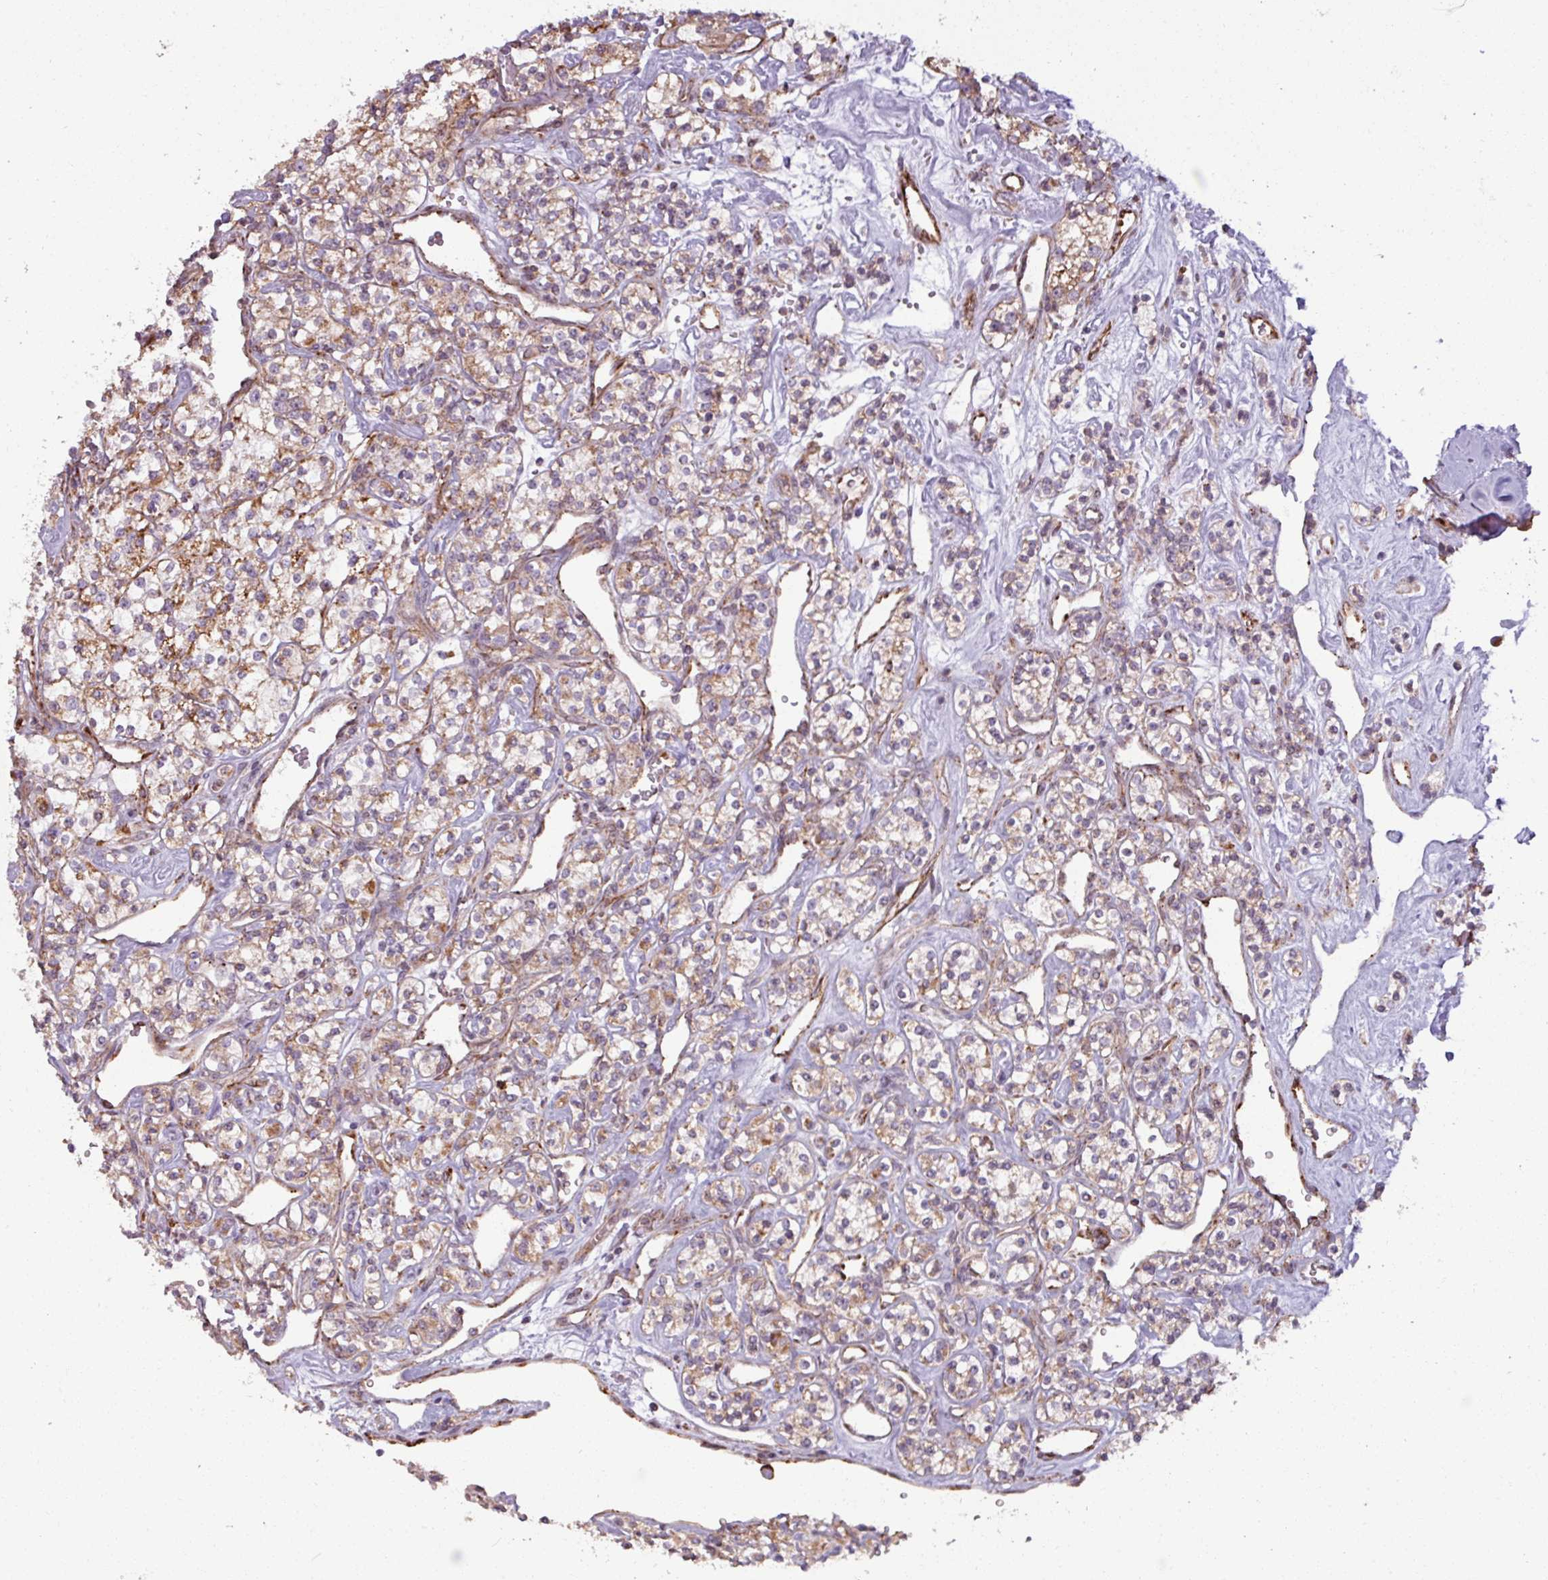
{"staining": {"intensity": "moderate", "quantity": "25%-75%", "location": "cytoplasmic/membranous"}, "tissue": "renal cancer", "cell_type": "Tumor cells", "image_type": "cancer", "snomed": [{"axis": "morphology", "description": "Adenocarcinoma, NOS"}, {"axis": "topography", "description": "Kidney"}], "caption": "This is an image of immunohistochemistry staining of renal adenocarcinoma, which shows moderate expression in the cytoplasmic/membranous of tumor cells.", "gene": "MAGT1", "patient": {"sex": "male", "age": 77}}